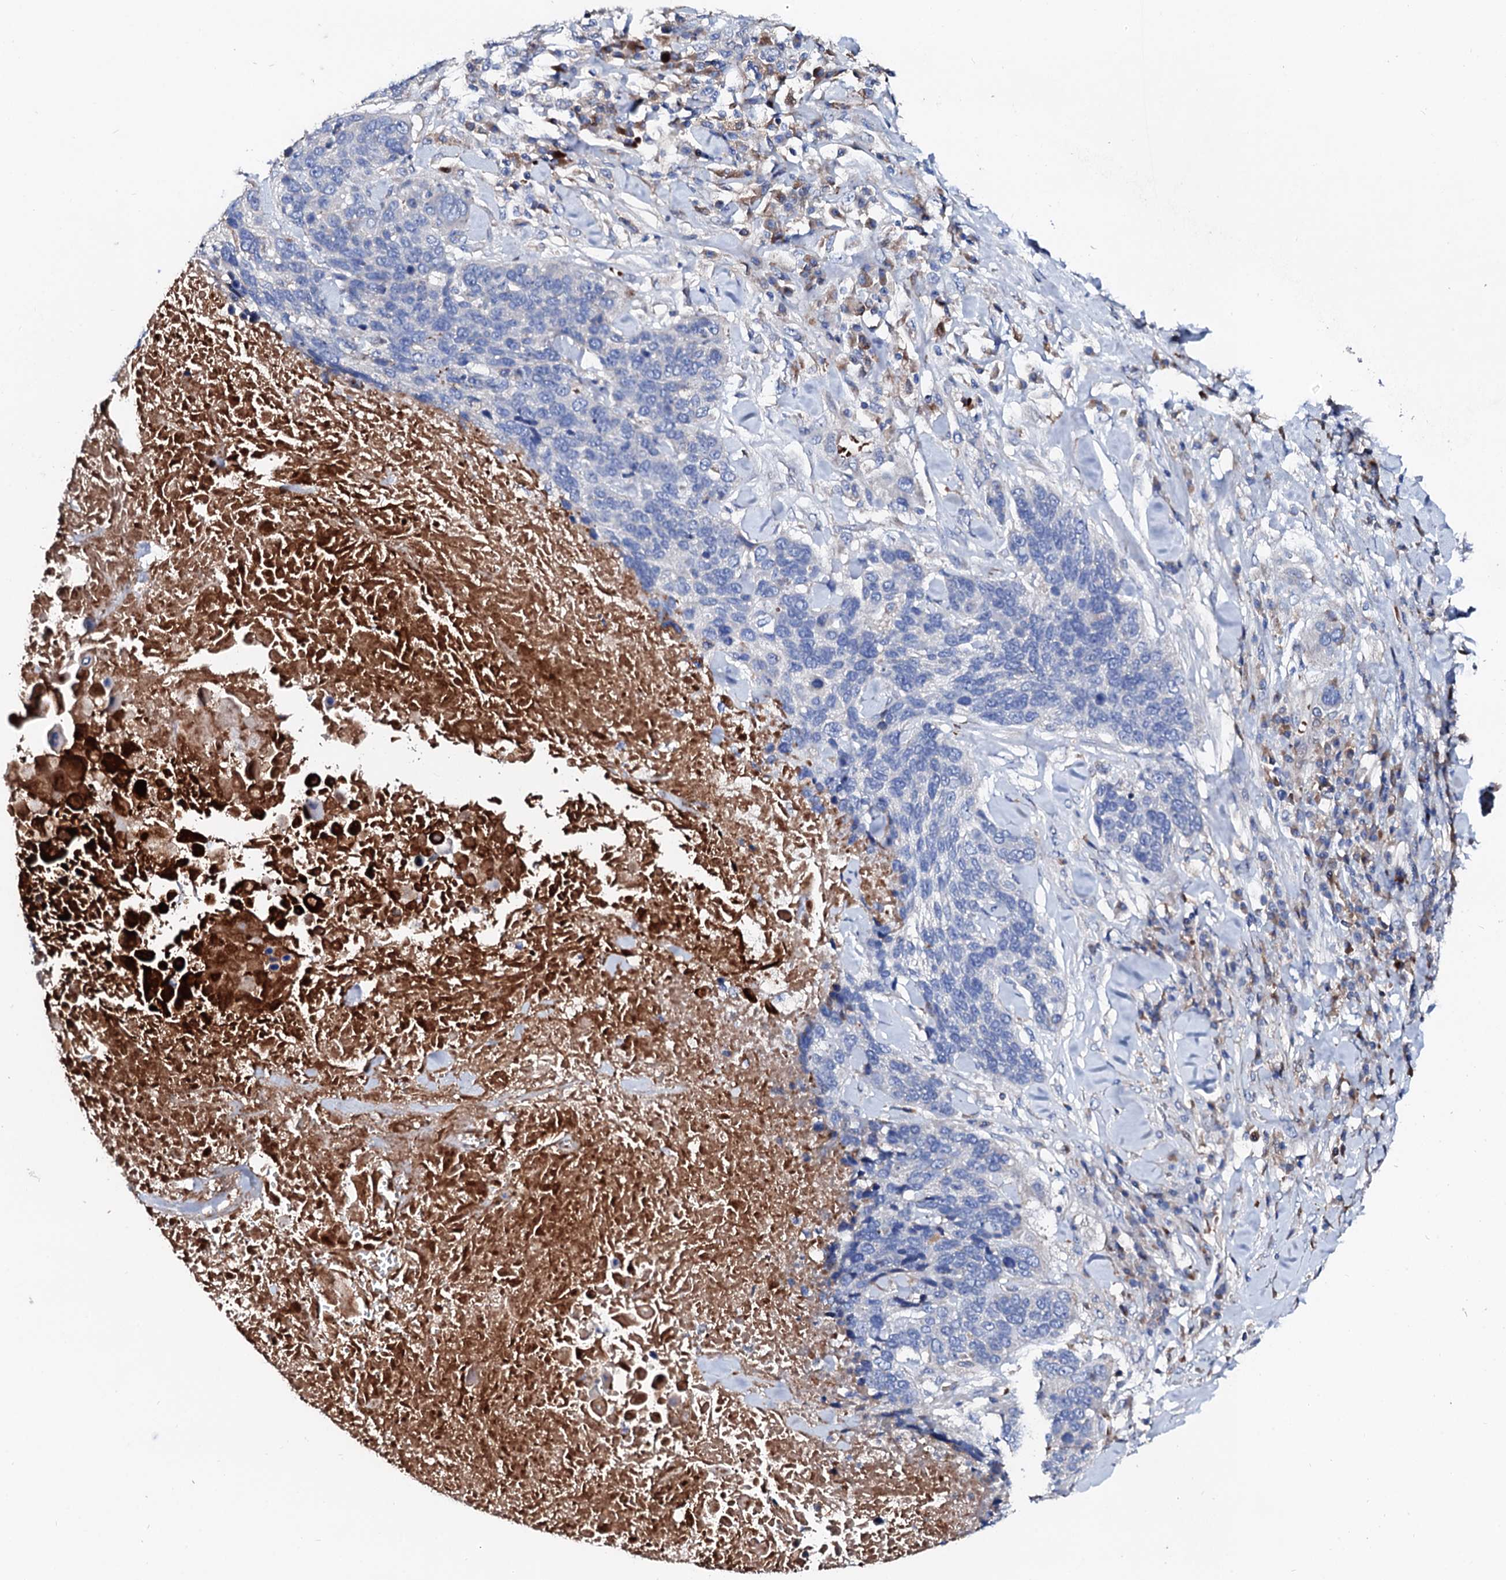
{"staining": {"intensity": "negative", "quantity": "none", "location": "none"}, "tissue": "lung cancer", "cell_type": "Tumor cells", "image_type": "cancer", "snomed": [{"axis": "morphology", "description": "Squamous cell carcinoma, NOS"}, {"axis": "topography", "description": "Lung"}], "caption": "Immunohistochemistry (IHC) of lung cancer reveals no positivity in tumor cells. (Immunohistochemistry, brightfield microscopy, high magnification).", "gene": "SLC10A7", "patient": {"sex": "male", "age": 66}}